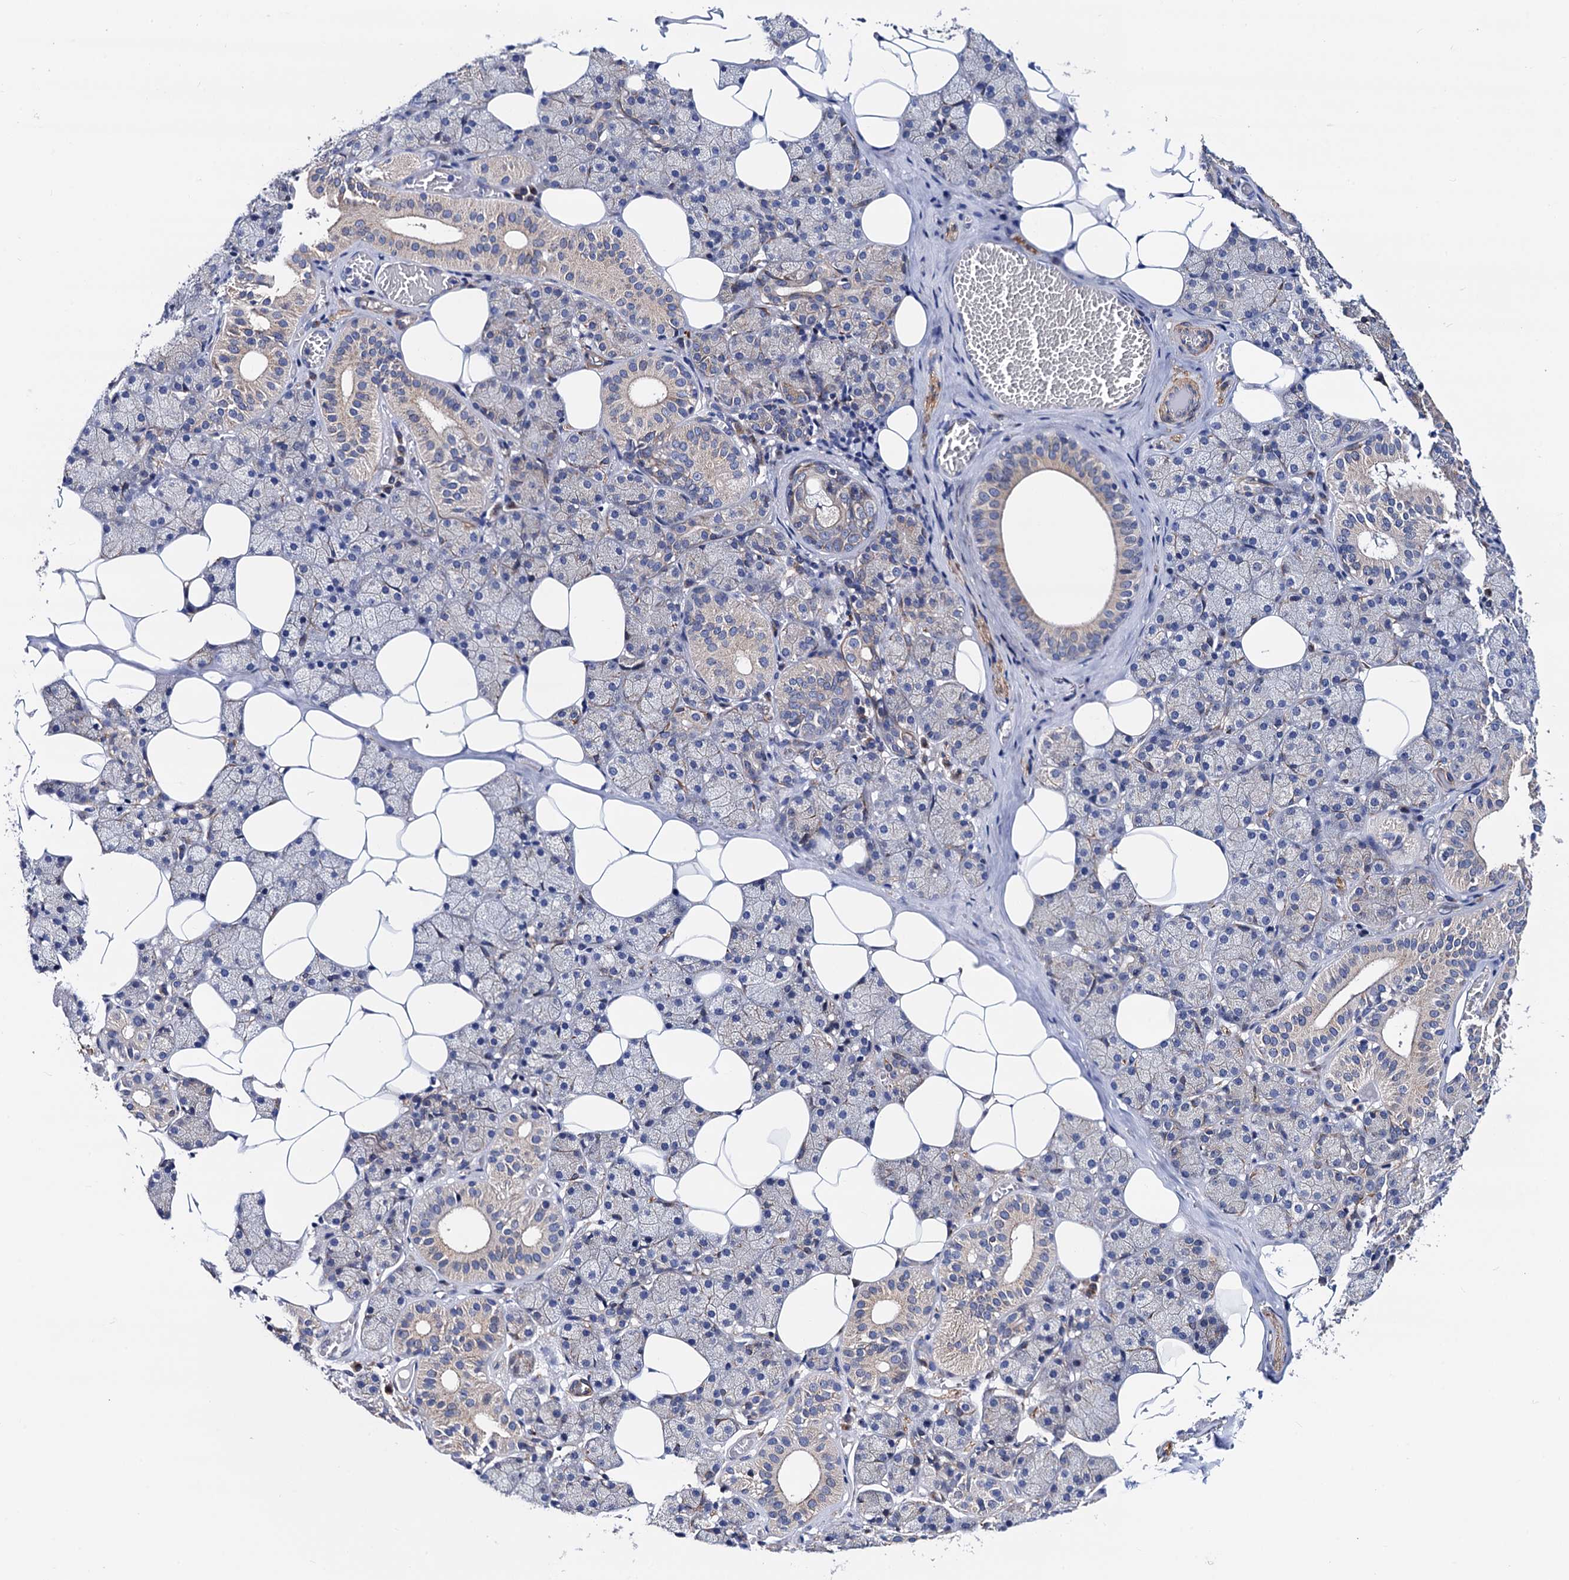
{"staining": {"intensity": "weak", "quantity": "<25%", "location": "cytoplasmic/membranous"}, "tissue": "salivary gland", "cell_type": "Glandular cells", "image_type": "normal", "snomed": [{"axis": "morphology", "description": "Normal tissue, NOS"}, {"axis": "topography", "description": "Salivary gland"}], "caption": "Micrograph shows no protein positivity in glandular cells of benign salivary gland.", "gene": "ZDHHC18", "patient": {"sex": "female", "age": 33}}